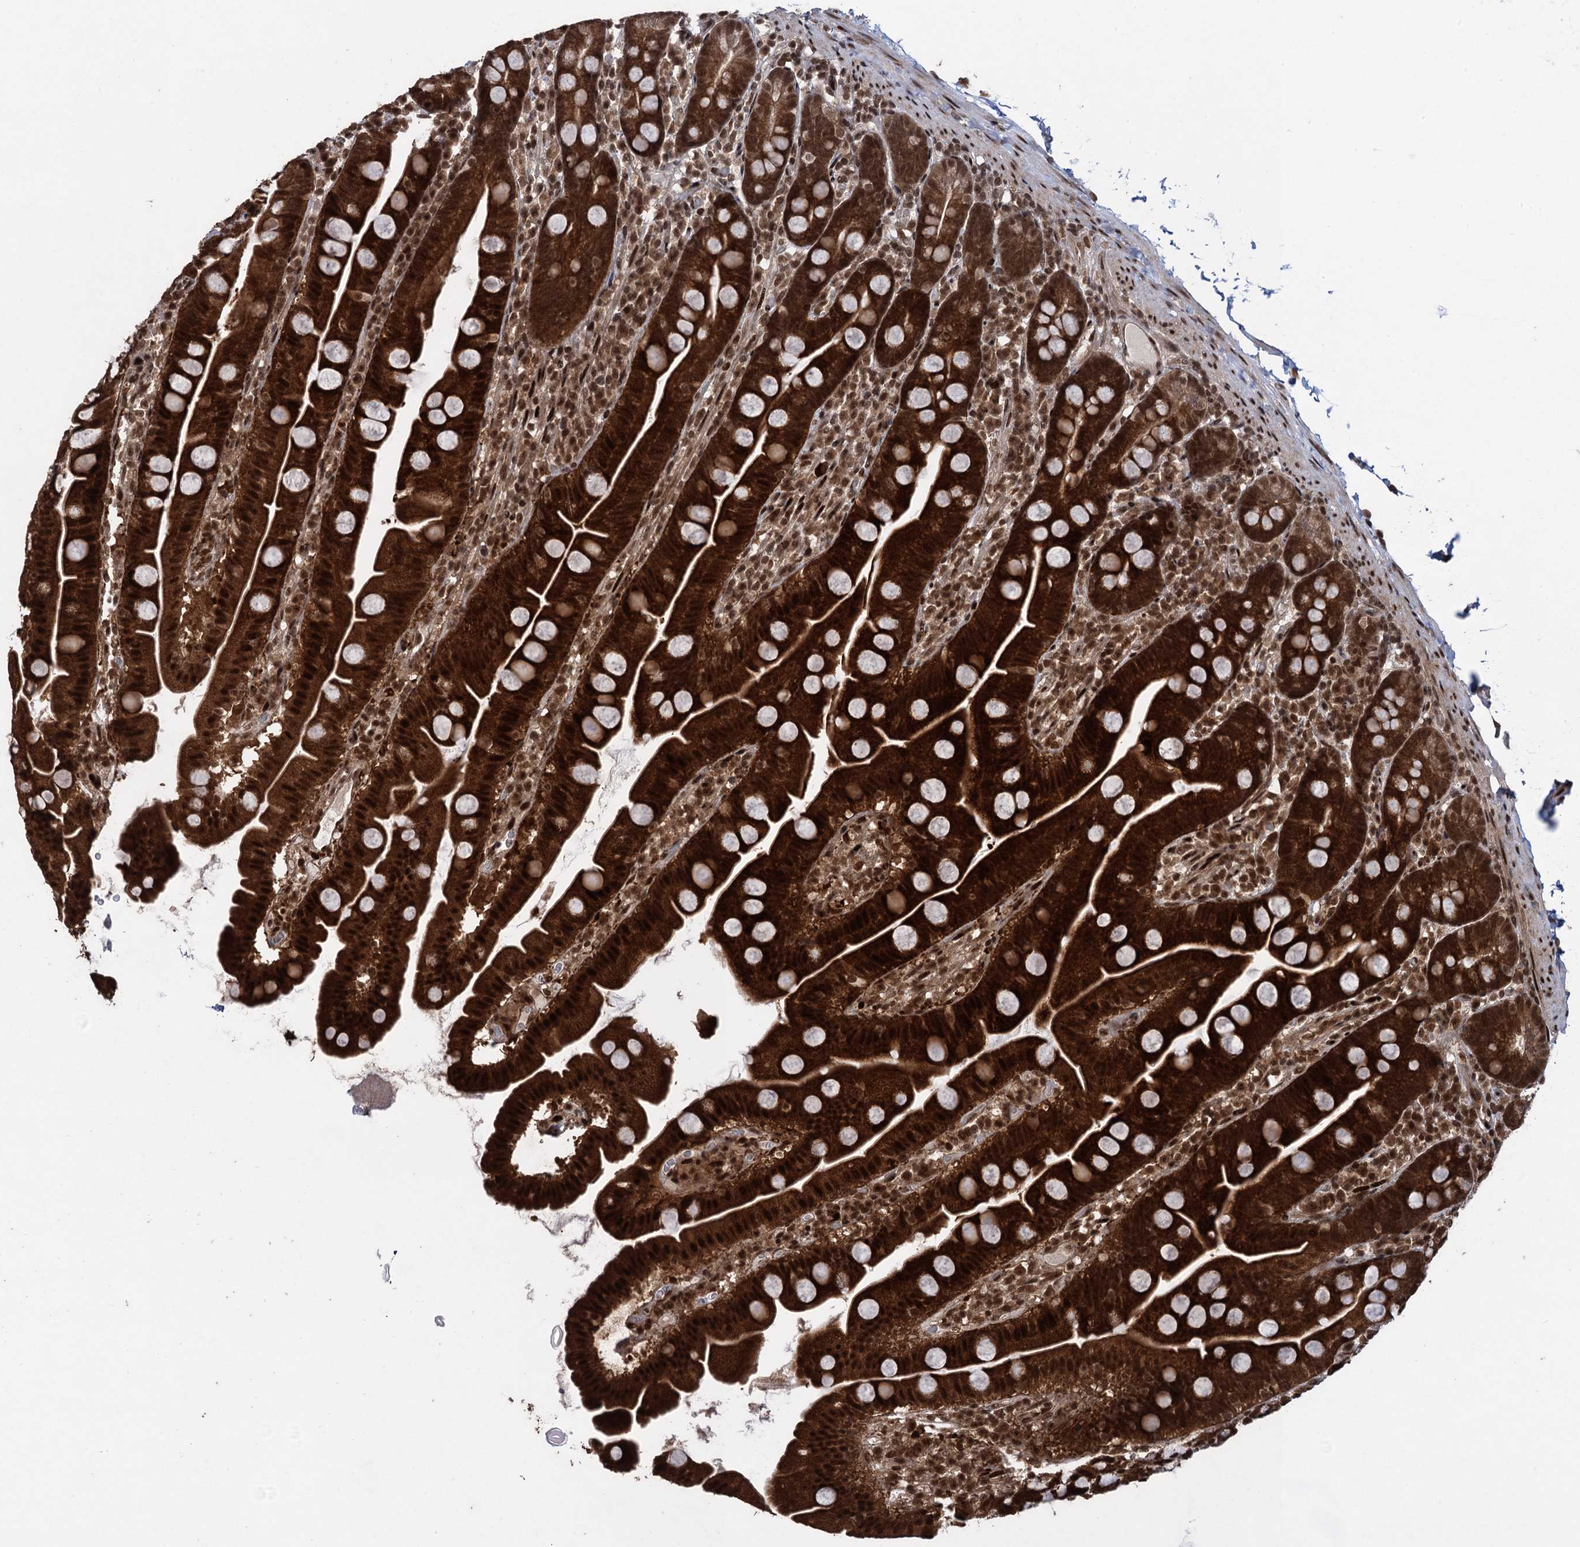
{"staining": {"intensity": "strong", "quantity": ">75%", "location": "cytoplasmic/membranous,nuclear"}, "tissue": "small intestine", "cell_type": "Glandular cells", "image_type": "normal", "snomed": [{"axis": "morphology", "description": "Normal tissue, NOS"}, {"axis": "topography", "description": "Small intestine"}], "caption": "This image displays IHC staining of benign small intestine, with high strong cytoplasmic/membranous,nuclear expression in about >75% of glandular cells.", "gene": "ZNF169", "patient": {"sex": "female", "age": 68}}